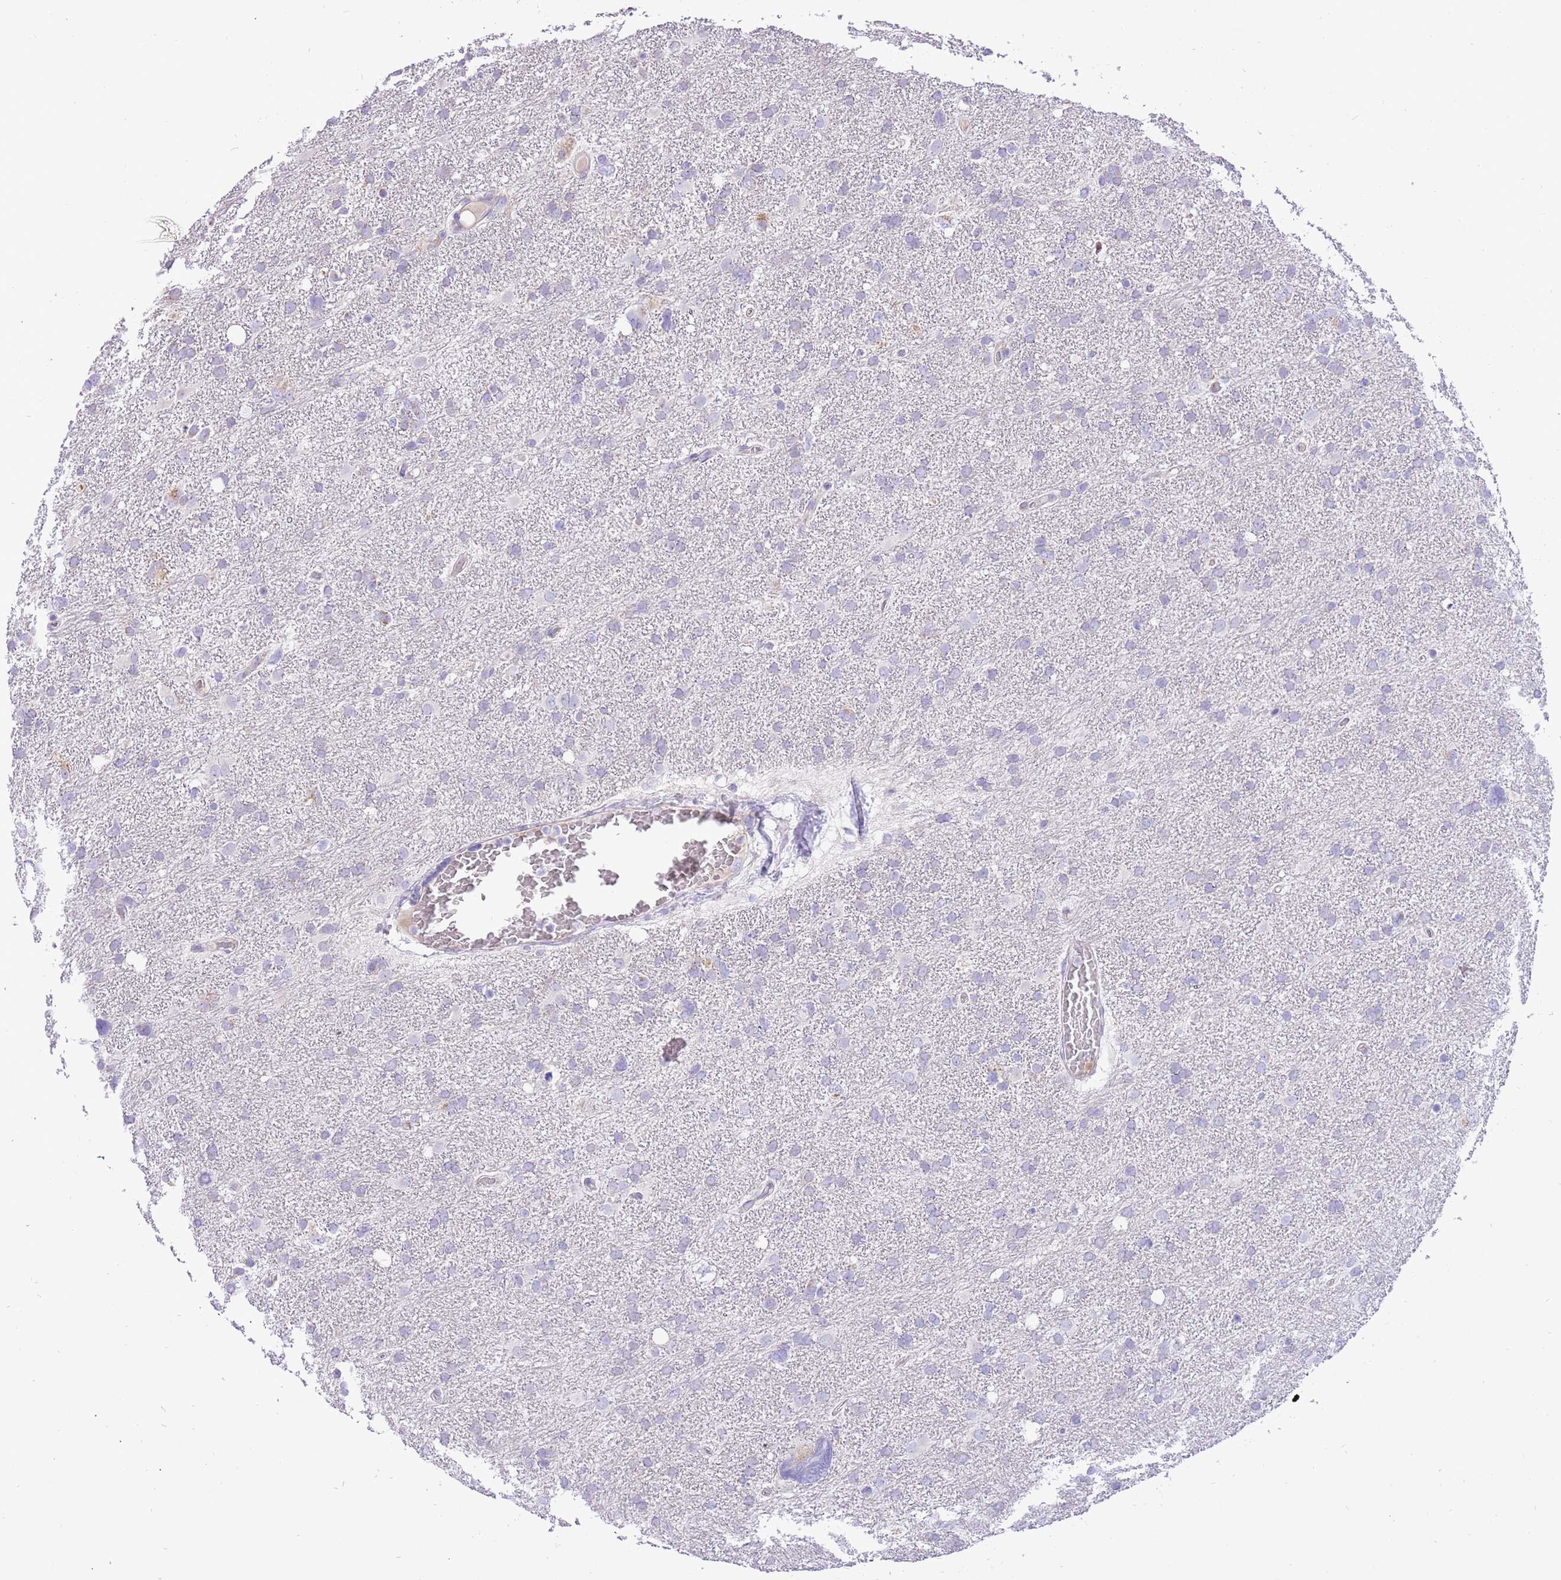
{"staining": {"intensity": "negative", "quantity": "none", "location": "none"}, "tissue": "glioma", "cell_type": "Tumor cells", "image_type": "cancer", "snomed": [{"axis": "morphology", "description": "Glioma, malignant, High grade"}, {"axis": "topography", "description": "Brain"}], "caption": "Tumor cells are negative for brown protein staining in glioma. Nuclei are stained in blue.", "gene": "COX17", "patient": {"sex": "male", "age": 61}}